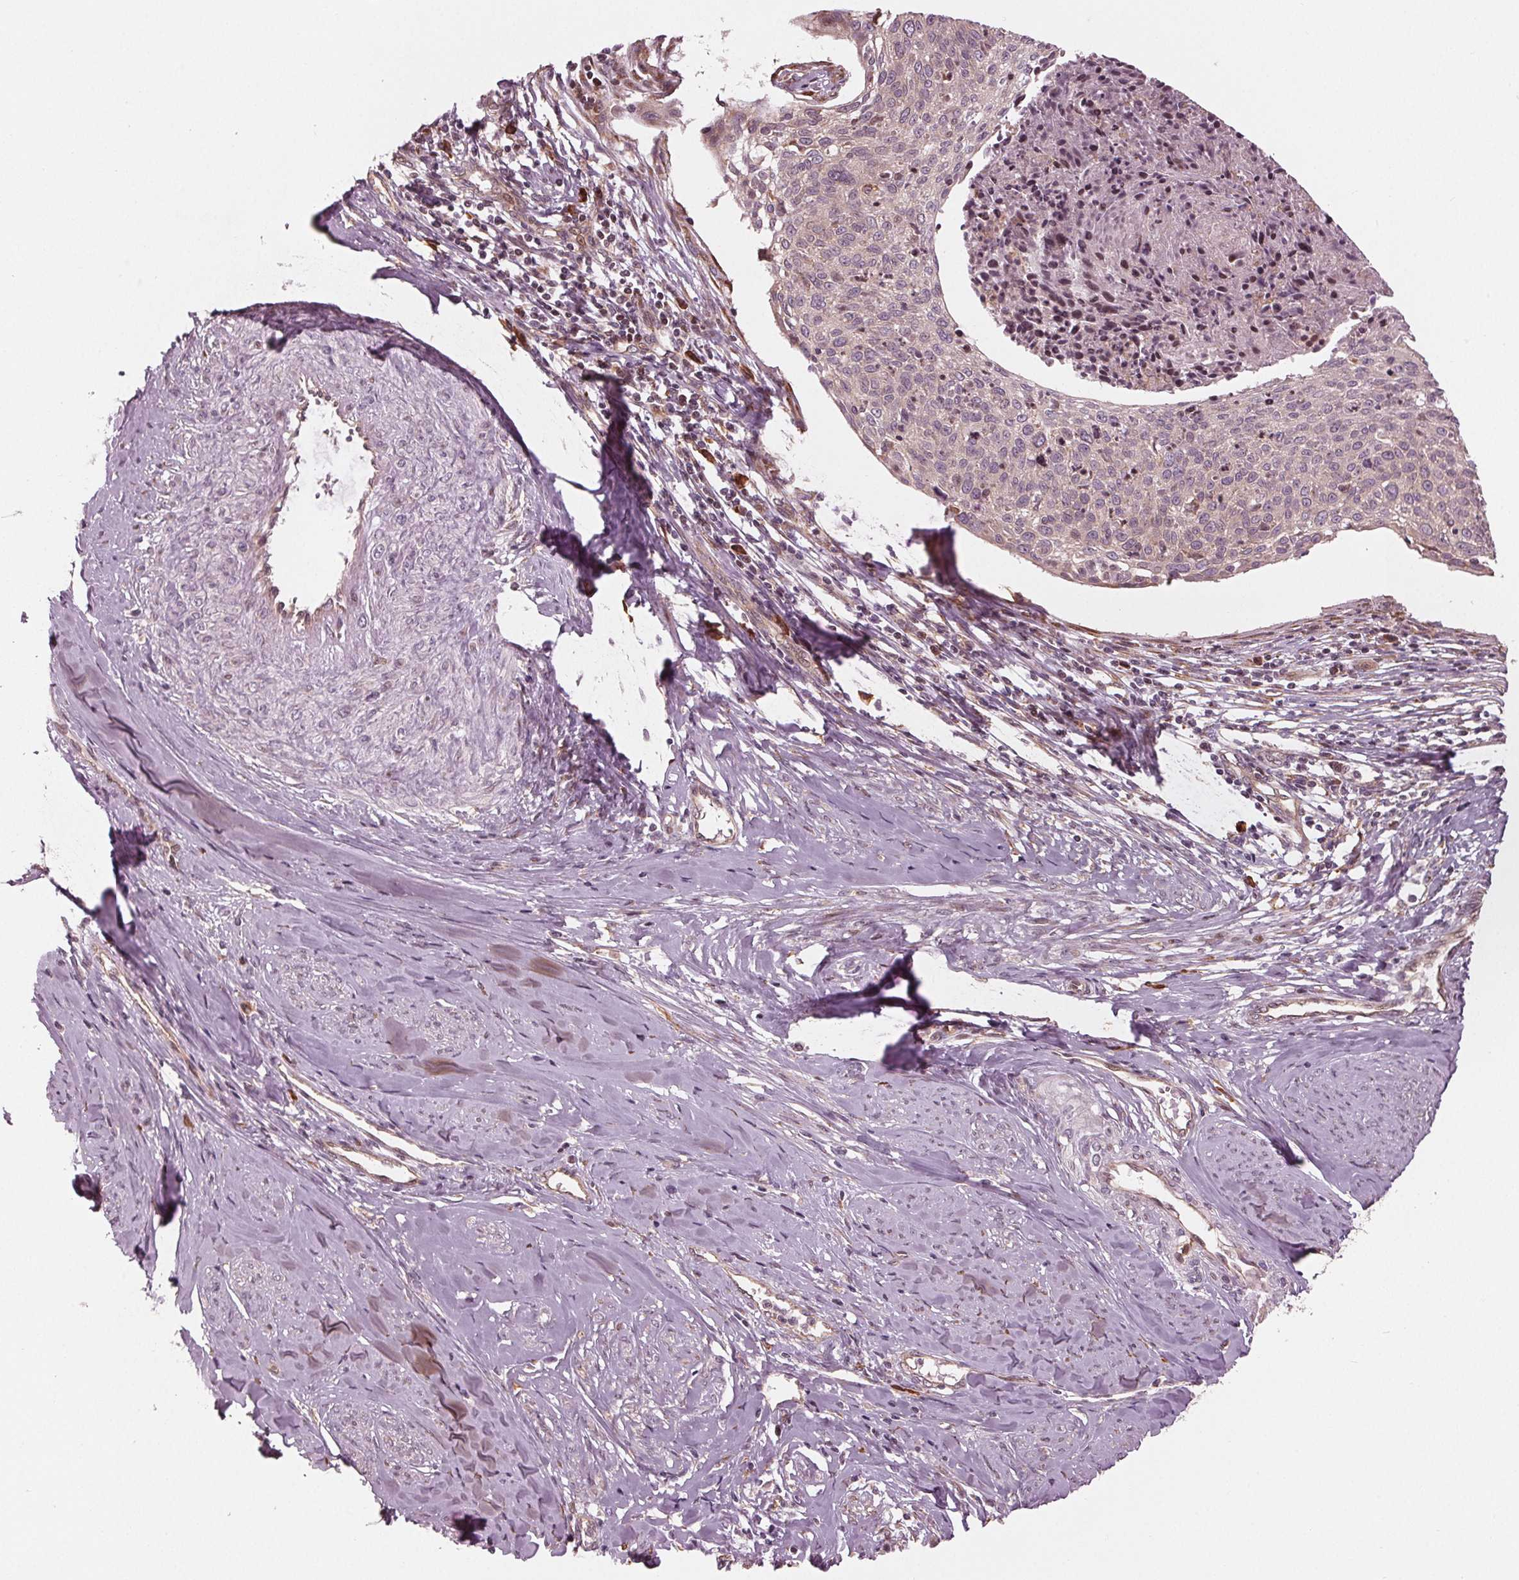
{"staining": {"intensity": "weak", "quantity": "25%-75%", "location": "cytoplasmic/membranous"}, "tissue": "cervical cancer", "cell_type": "Tumor cells", "image_type": "cancer", "snomed": [{"axis": "morphology", "description": "Squamous cell carcinoma, NOS"}, {"axis": "topography", "description": "Cervix"}], "caption": "An image of human cervical cancer (squamous cell carcinoma) stained for a protein shows weak cytoplasmic/membranous brown staining in tumor cells. The protein of interest is shown in brown color, while the nuclei are stained blue.", "gene": "CMIP", "patient": {"sex": "female", "age": 49}}